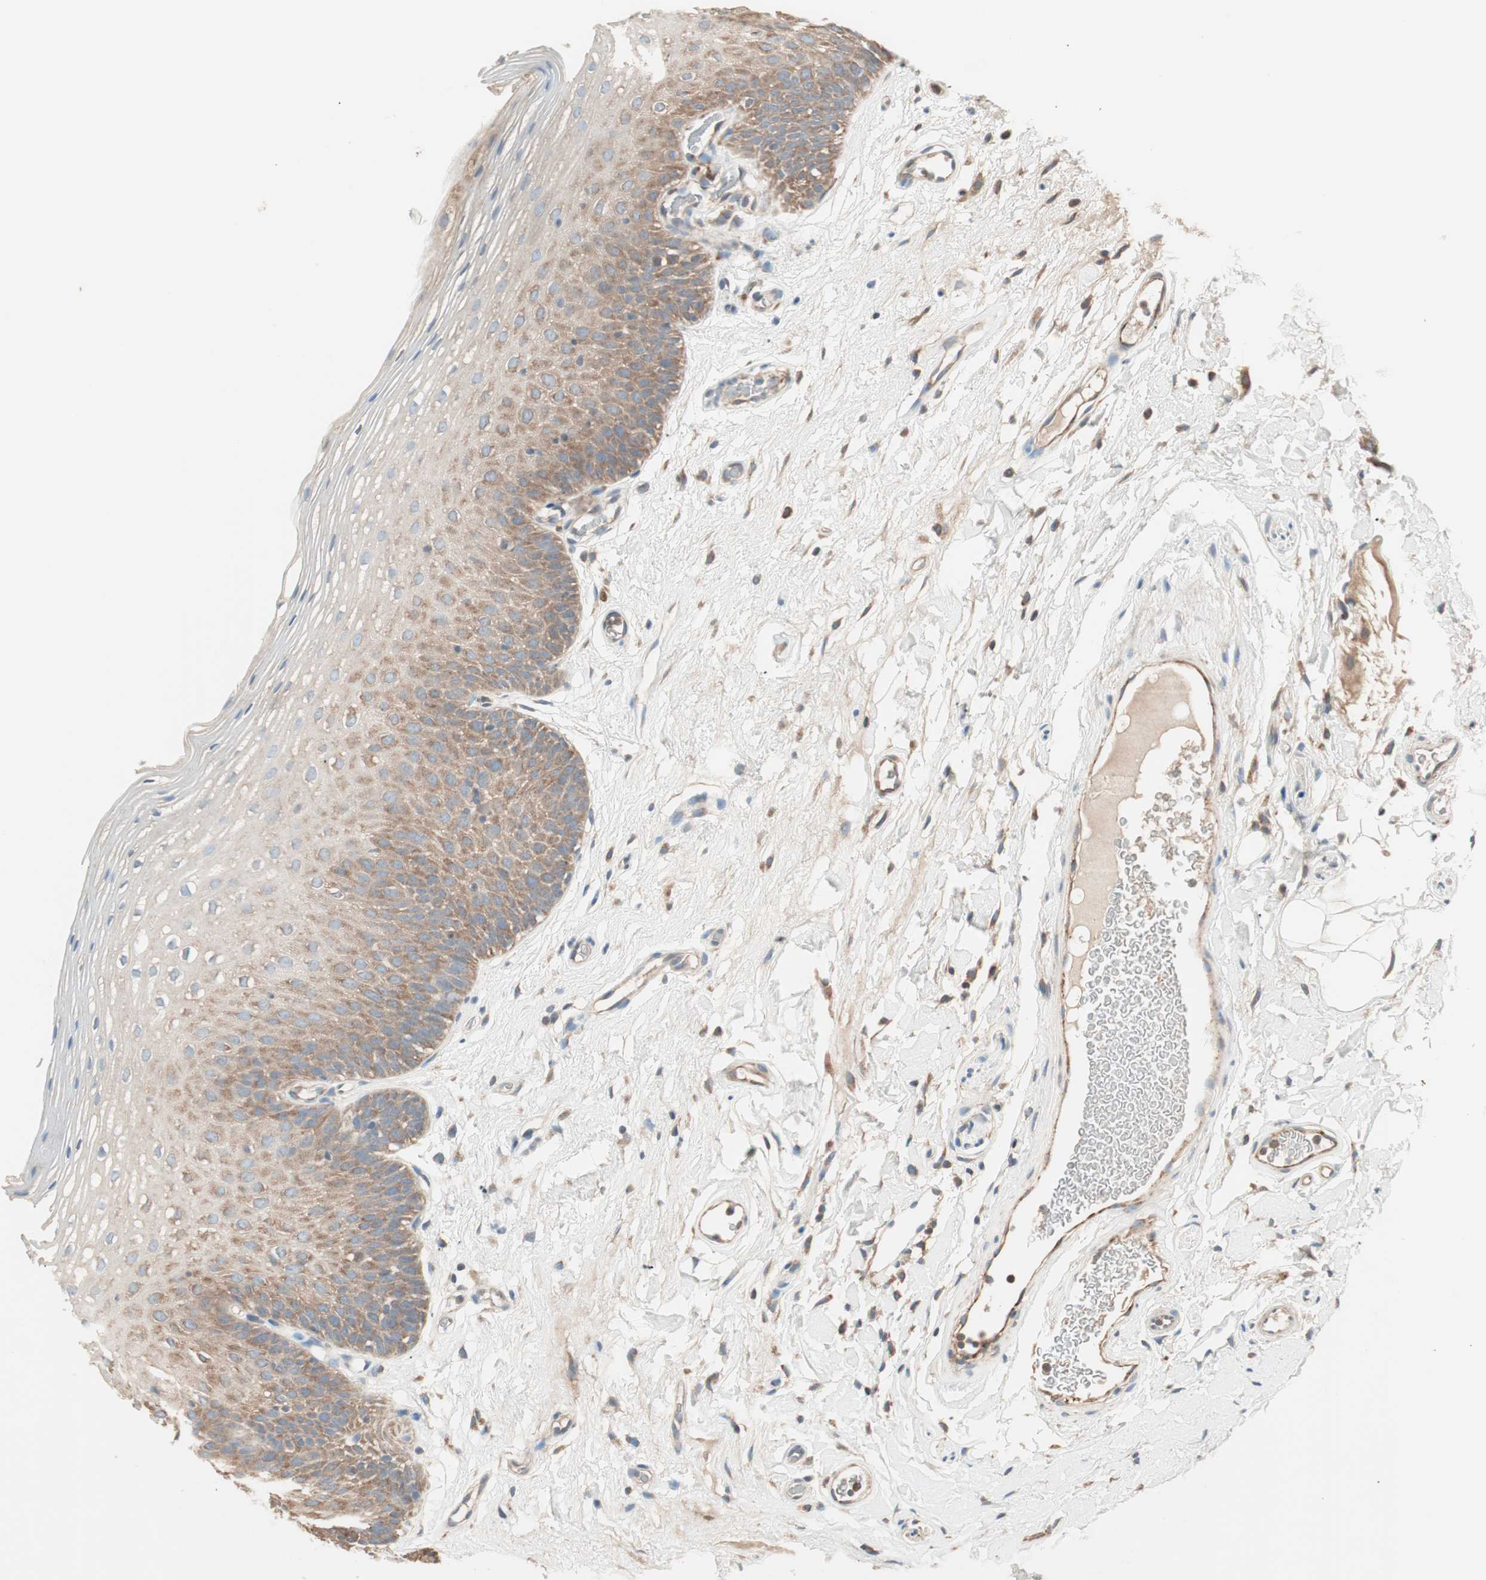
{"staining": {"intensity": "moderate", "quantity": ">75%", "location": "cytoplasmic/membranous"}, "tissue": "oral mucosa", "cell_type": "Squamous epithelial cells", "image_type": "normal", "snomed": [{"axis": "morphology", "description": "Normal tissue, NOS"}, {"axis": "morphology", "description": "Squamous cell carcinoma, NOS"}, {"axis": "topography", "description": "Skeletal muscle"}, {"axis": "topography", "description": "Oral tissue"}], "caption": "The image shows a brown stain indicating the presence of a protein in the cytoplasmic/membranous of squamous epithelial cells in oral mucosa. (DAB = brown stain, brightfield microscopy at high magnification).", "gene": "CC2D1A", "patient": {"sex": "male", "age": 71}}